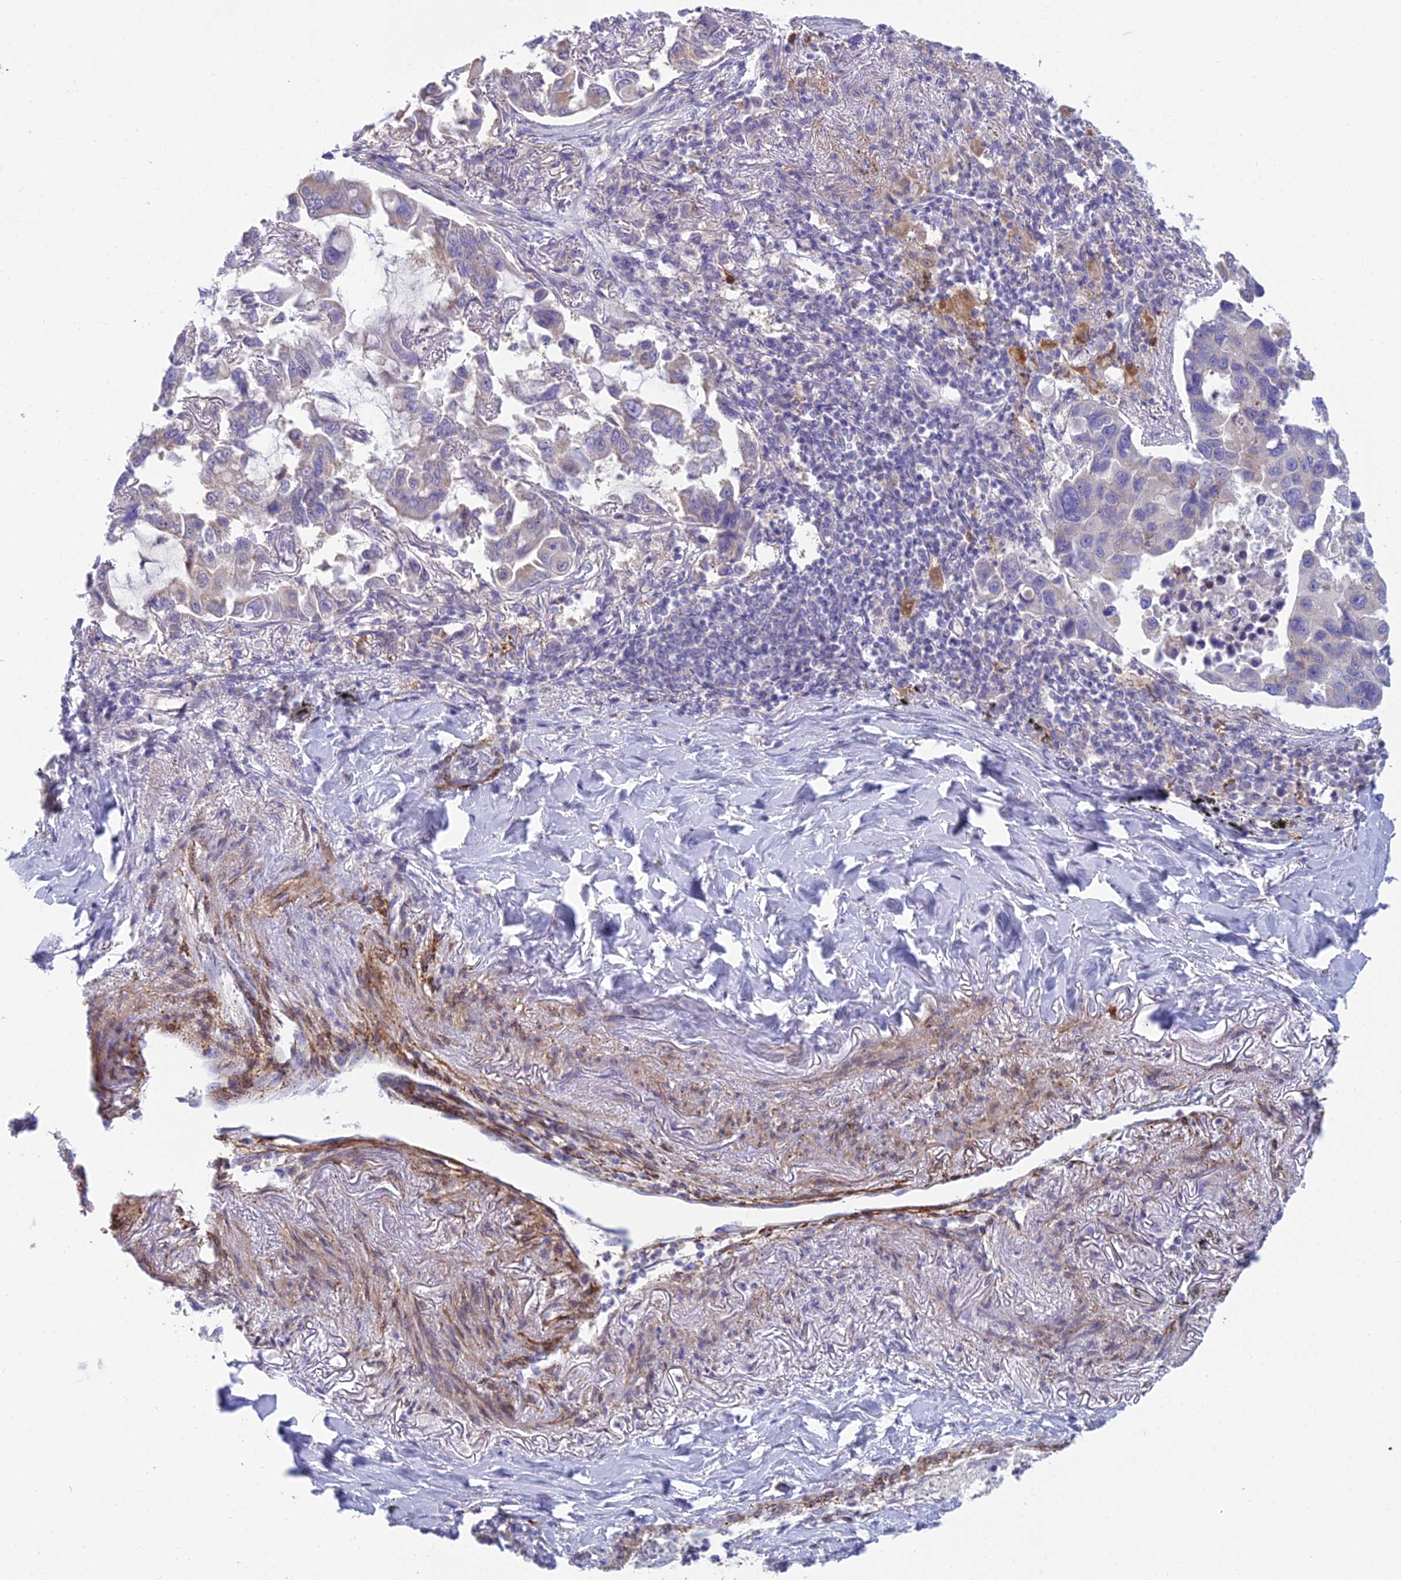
{"staining": {"intensity": "negative", "quantity": "none", "location": "none"}, "tissue": "lung cancer", "cell_type": "Tumor cells", "image_type": "cancer", "snomed": [{"axis": "morphology", "description": "Adenocarcinoma, NOS"}, {"axis": "topography", "description": "Lung"}], "caption": "Human lung adenocarcinoma stained for a protein using IHC shows no staining in tumor cells.", "gene": "DUS2", "patient": {"sex": "male", "age": 64}}